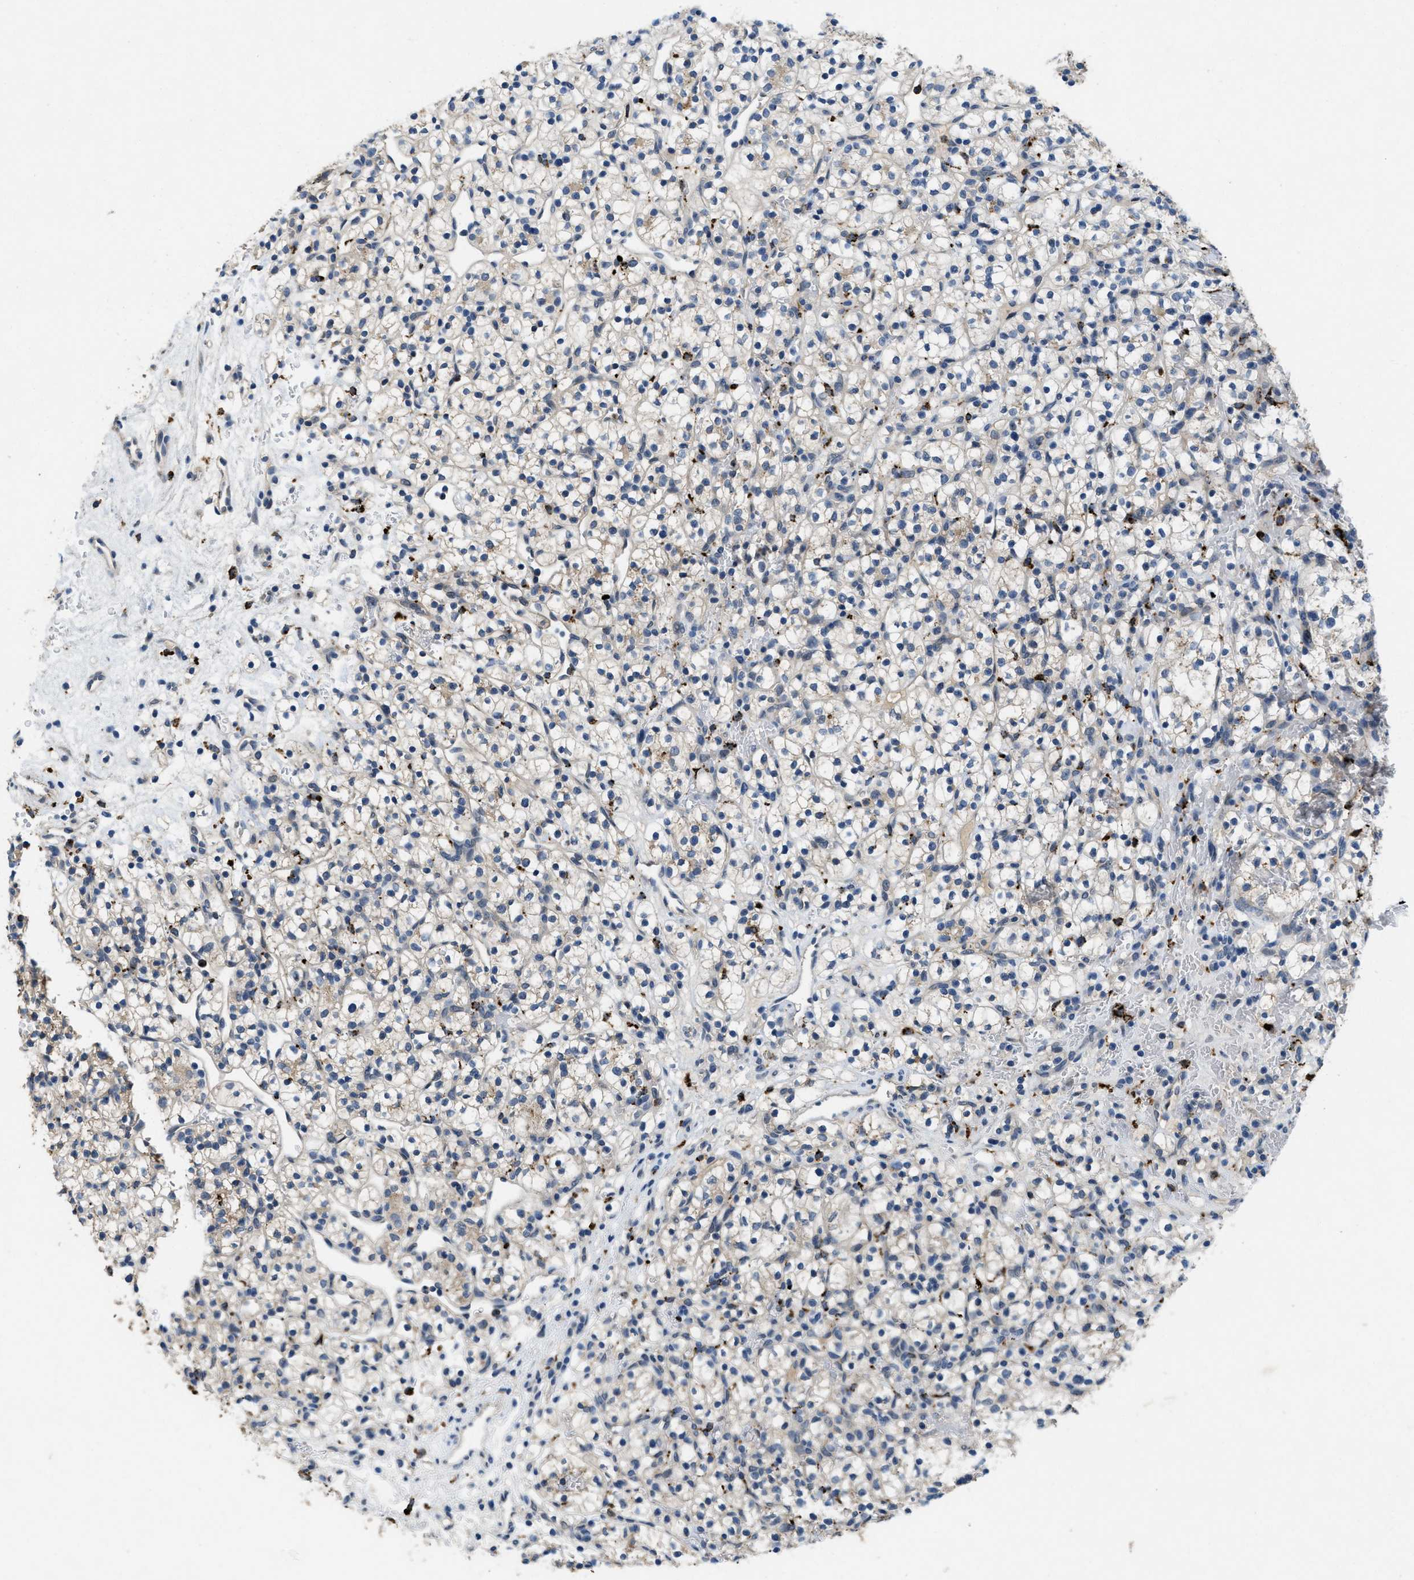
{"staining": {"intensity": "negative", "quantity": "none", "location": "none"}, "tissue": "renal cancer", "cell_type": "Tumor cells", "image_type": "cancer", "snomed": [{"axis": "morphology", "description": "Adenocarcinoma, NOS"}, {"axis": "topography", "description": "Kidney"}], "caption": "DAB (3,3'-diaminobenzidine) immunohistochemical staining of human adenocarcinoma (renal) shows no significant expression in tumor cells. The staining was performed using DAB to visualize the protein expression in brown, while the nuclei were stained in blue with hematoxylin (Magnification: 20x).", "gene": "BMPR2", "patient": {"sex": "female", "age": 57}}